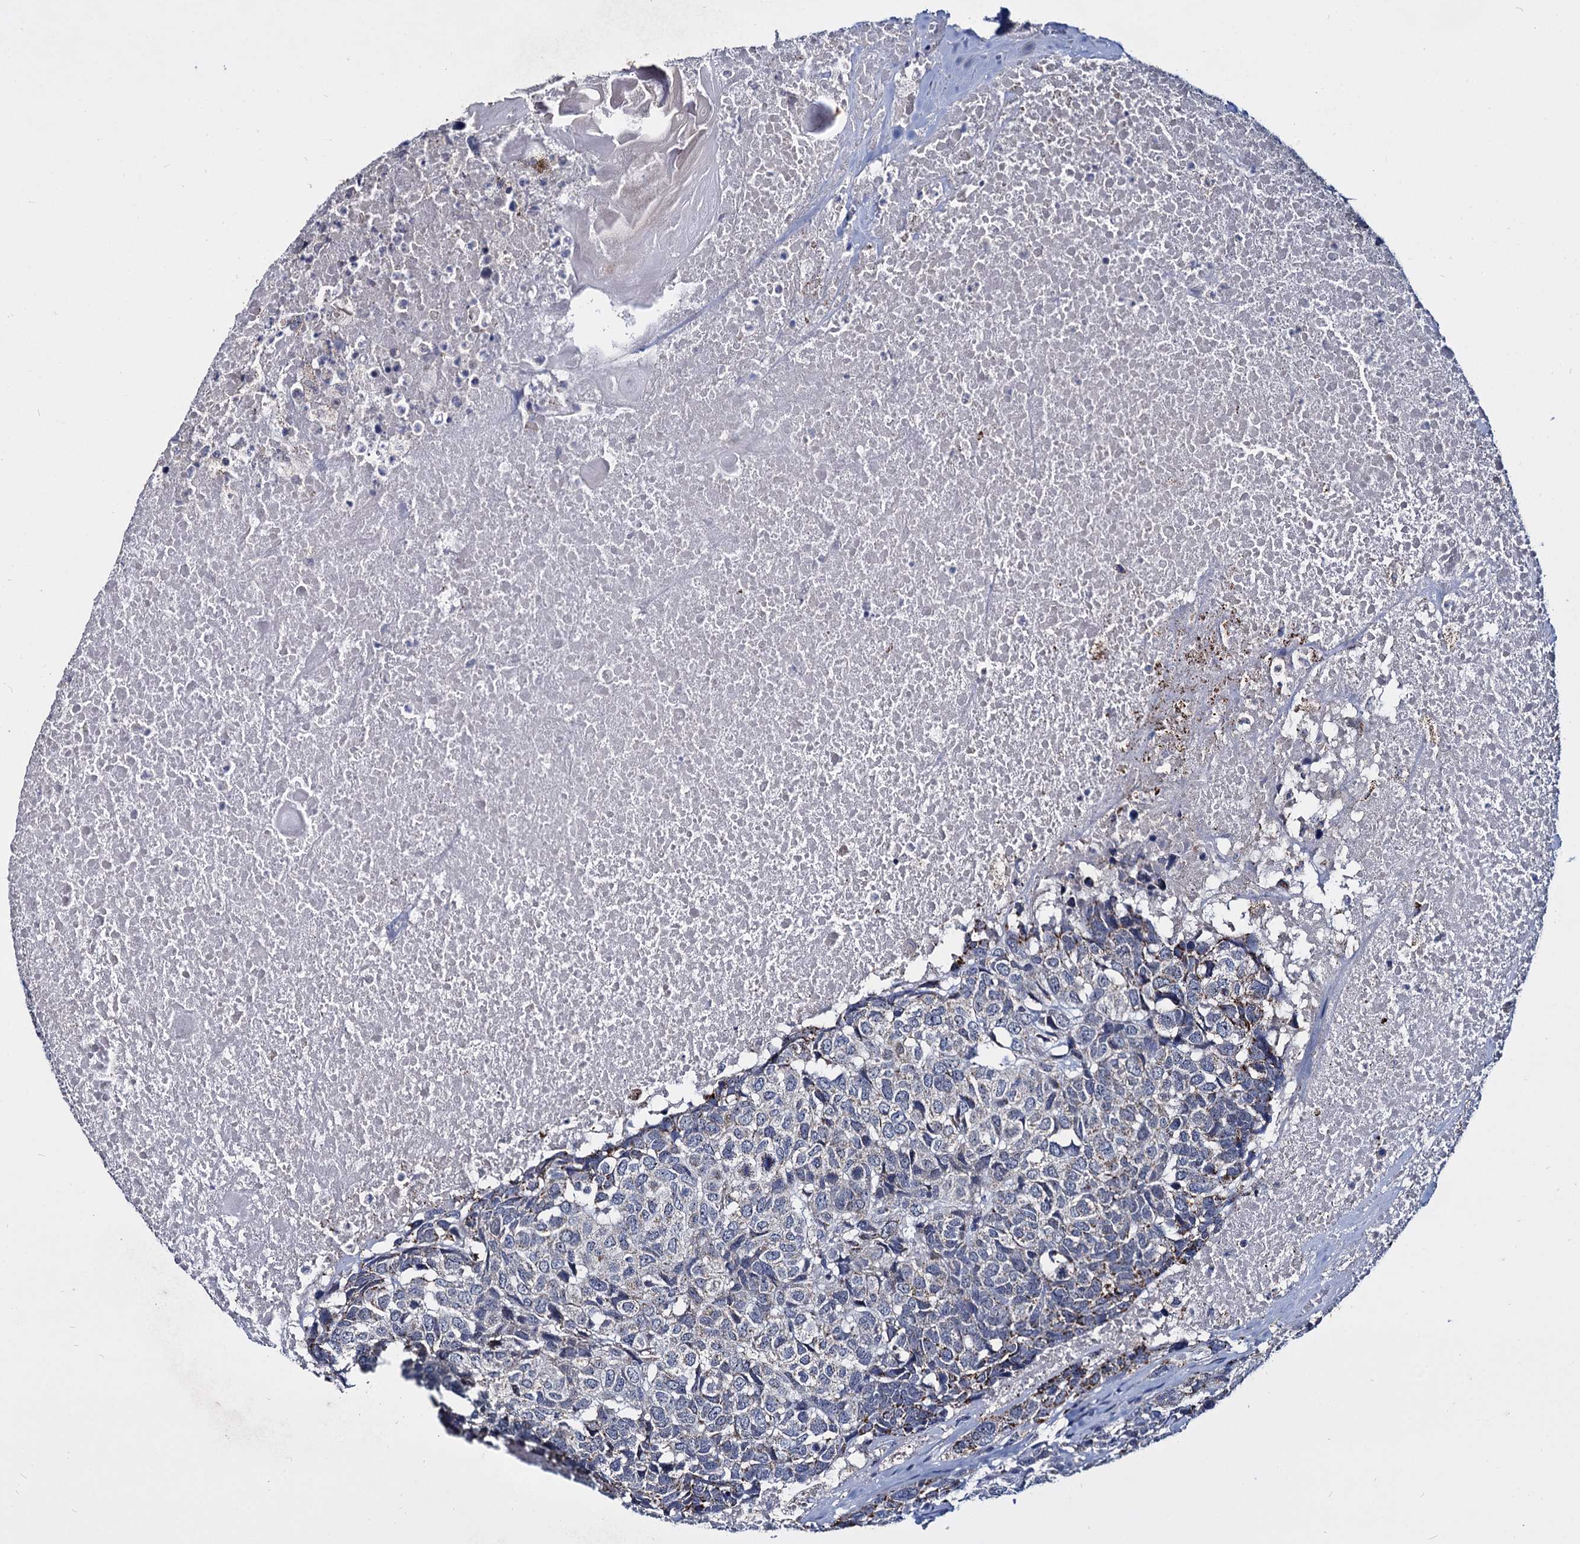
{"staining": {"intensity": "negative", "quantity": "none", "location": "none"}, "tissue": "head and neck cancer", "cell_type": "Tumor cells", "image_type": "cancer", "snomed": [{"axis": "morphology", "description": "Squamous cell carcinoma, NOS"}, {"axis": "topography", "description": "Head-Neck"}], "caption": "Immunohistochemistry histopathology image of neoplastic tissue: squamous cell carcinoma (head and neck) stained with DAB shows no significant protein positivity in tumor cells.", "gene": "RPUSD4", "patient": {"sex": "male", "age": 66}}